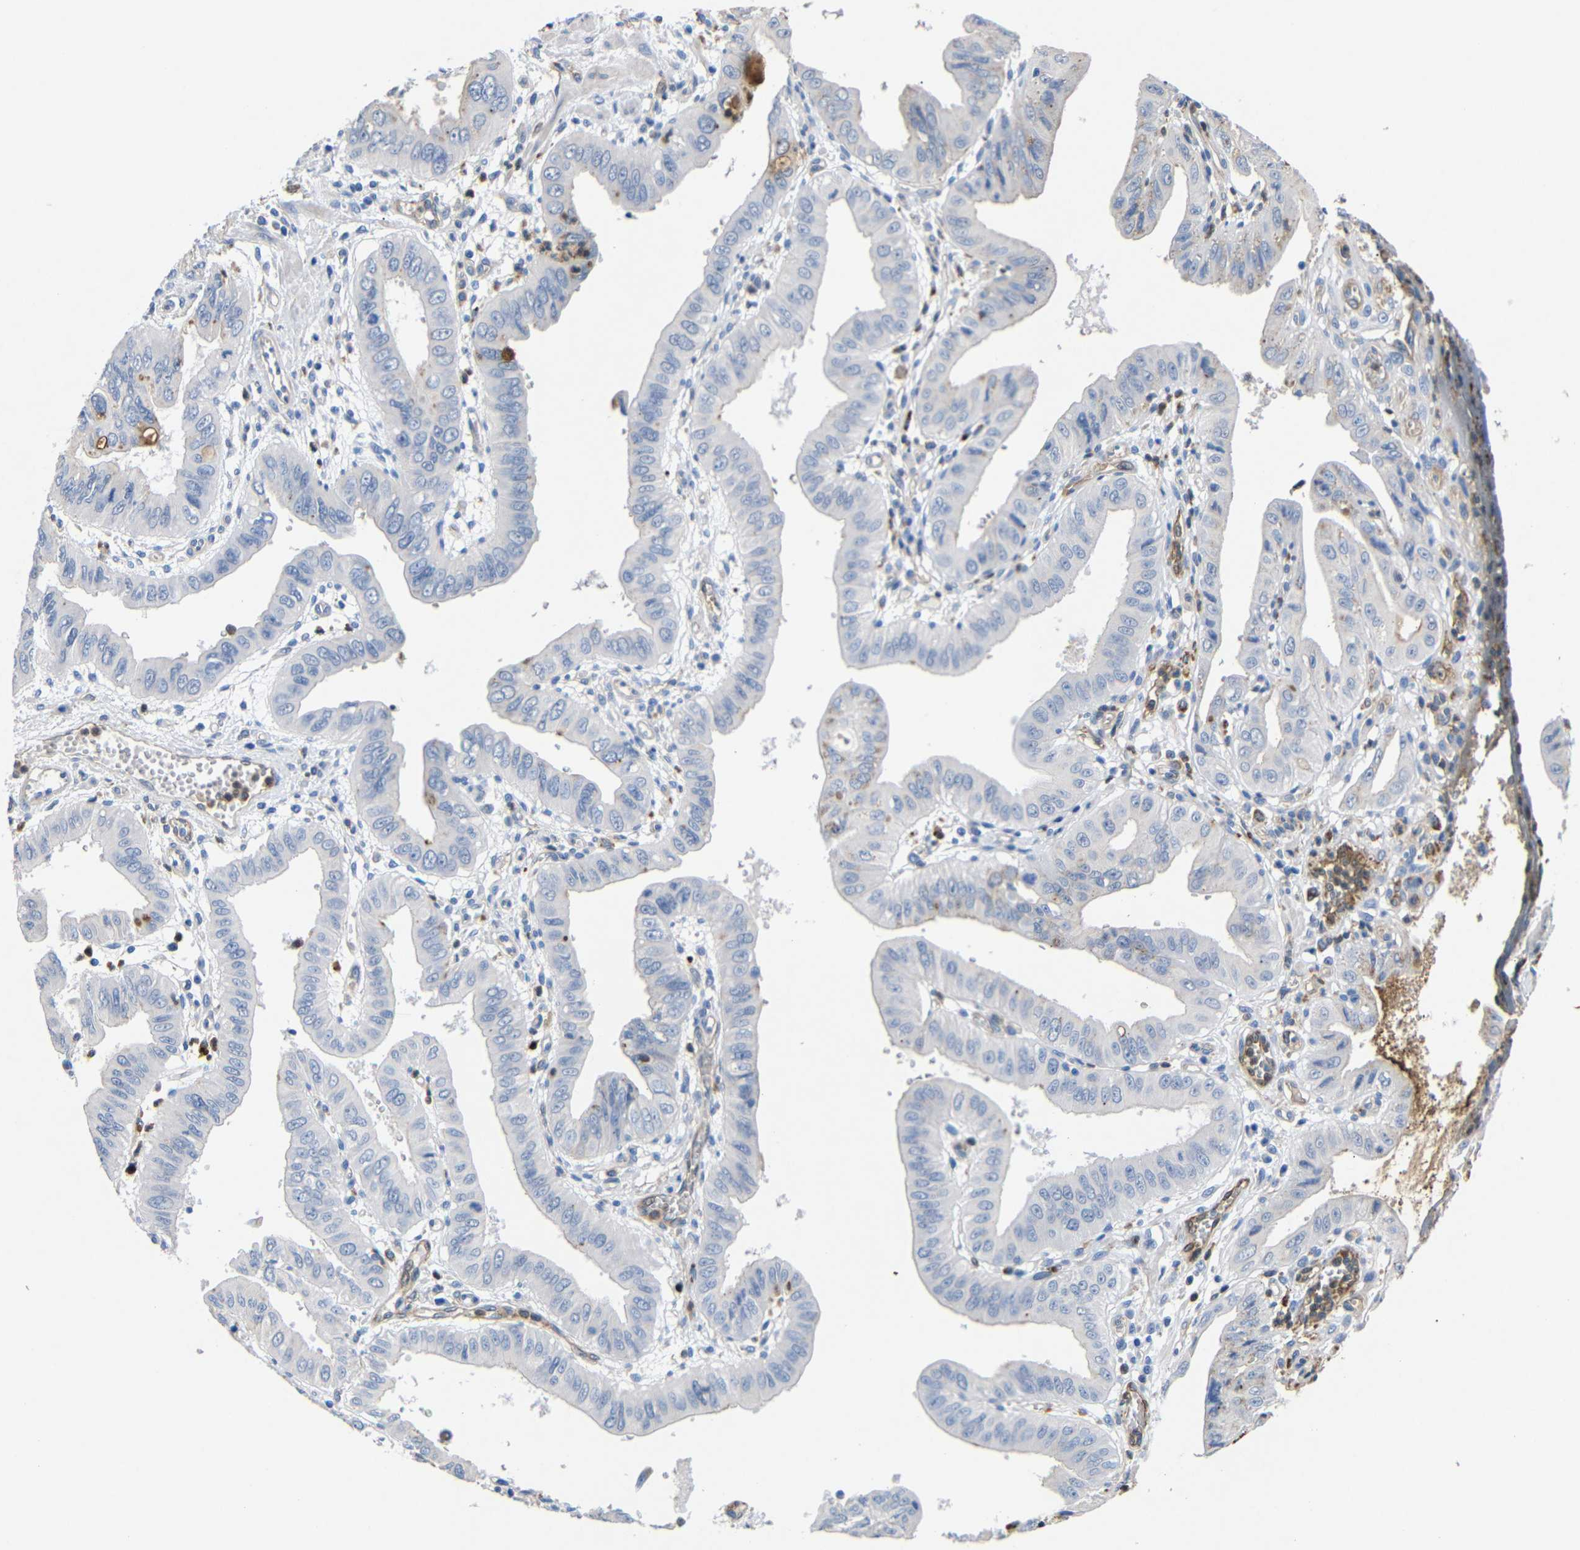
{"staining": {"intensity": "negative", "quantity": "none", "location": "none"}, "tissue": "pancreatic cancer", "cell_type": "Tumor cells", "image_type": "cancer", "snomed": [{"axis": "morphology", "description": "Normal tissue, NOS"}, {"axis": "topography", "description": "Lymph node"}], "caption": "A high-resolution micrograph shows immunohistochemistry staining of pancreatic cancer, which shows no significant expression in tumor cells. (IHC, brightfield microscopy, high magnification).", "gene": "SDCBP", "patient": {"sex": "male", "age": 50}}